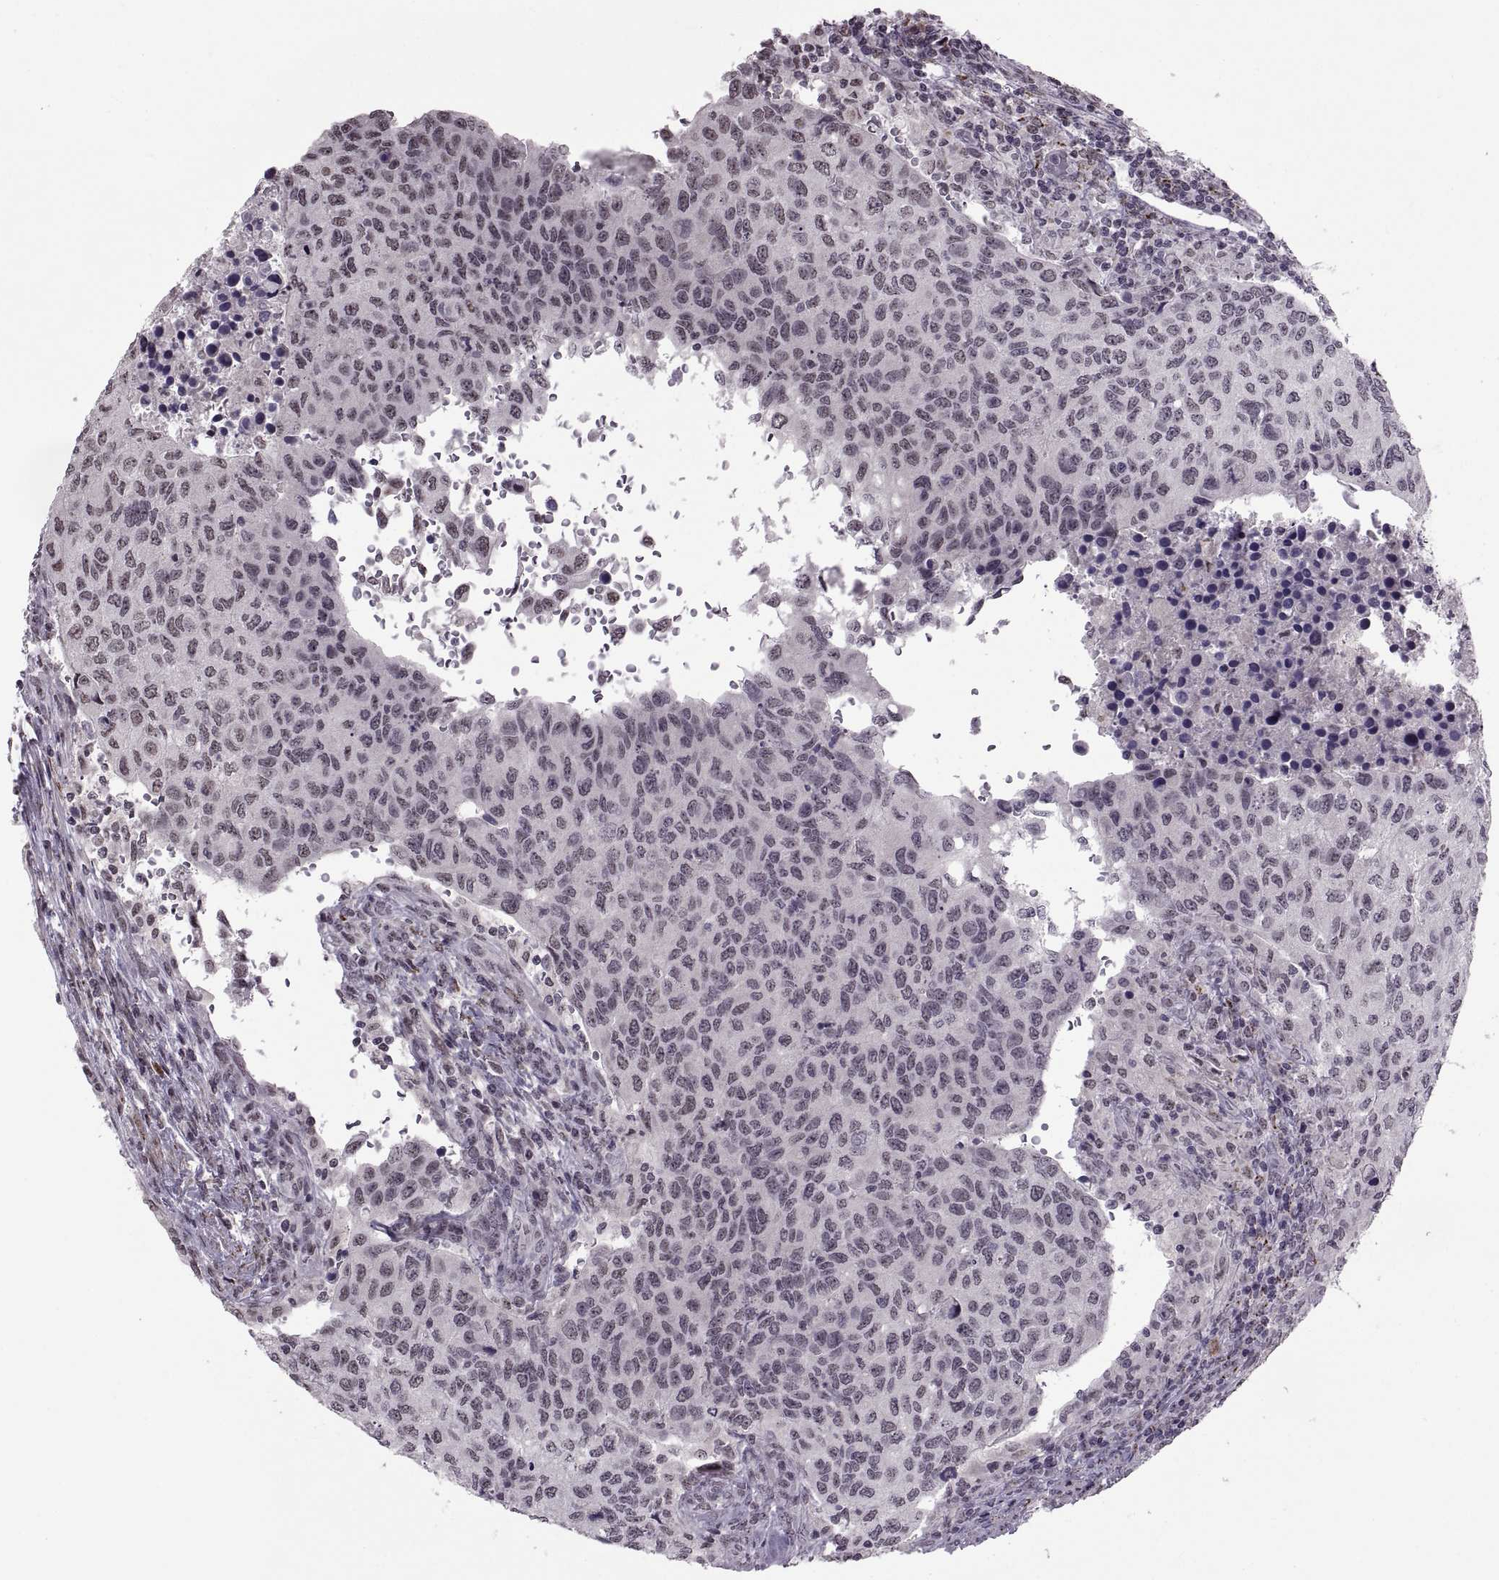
{"staining": {"intensity": "negative", "quantity": "none", "location": "none"}, "tissue": "urothelial cancer", "cell_type": "Tumor cells", "image_type": "cancer", "snomed": [{"axis": "morphology", "description": "Urothelial carcinoma, High grade"}, {"axis": "topography", "description": "Urinary bladder"}], "caption": "Immunohistochemistry photomicrograph of high-grade urothelial carcinoma stained for a protein (brown), which exhibits no expression in tumor cells.", "gene": "OTP", "patient": {"sex": "female", "age": 78}}